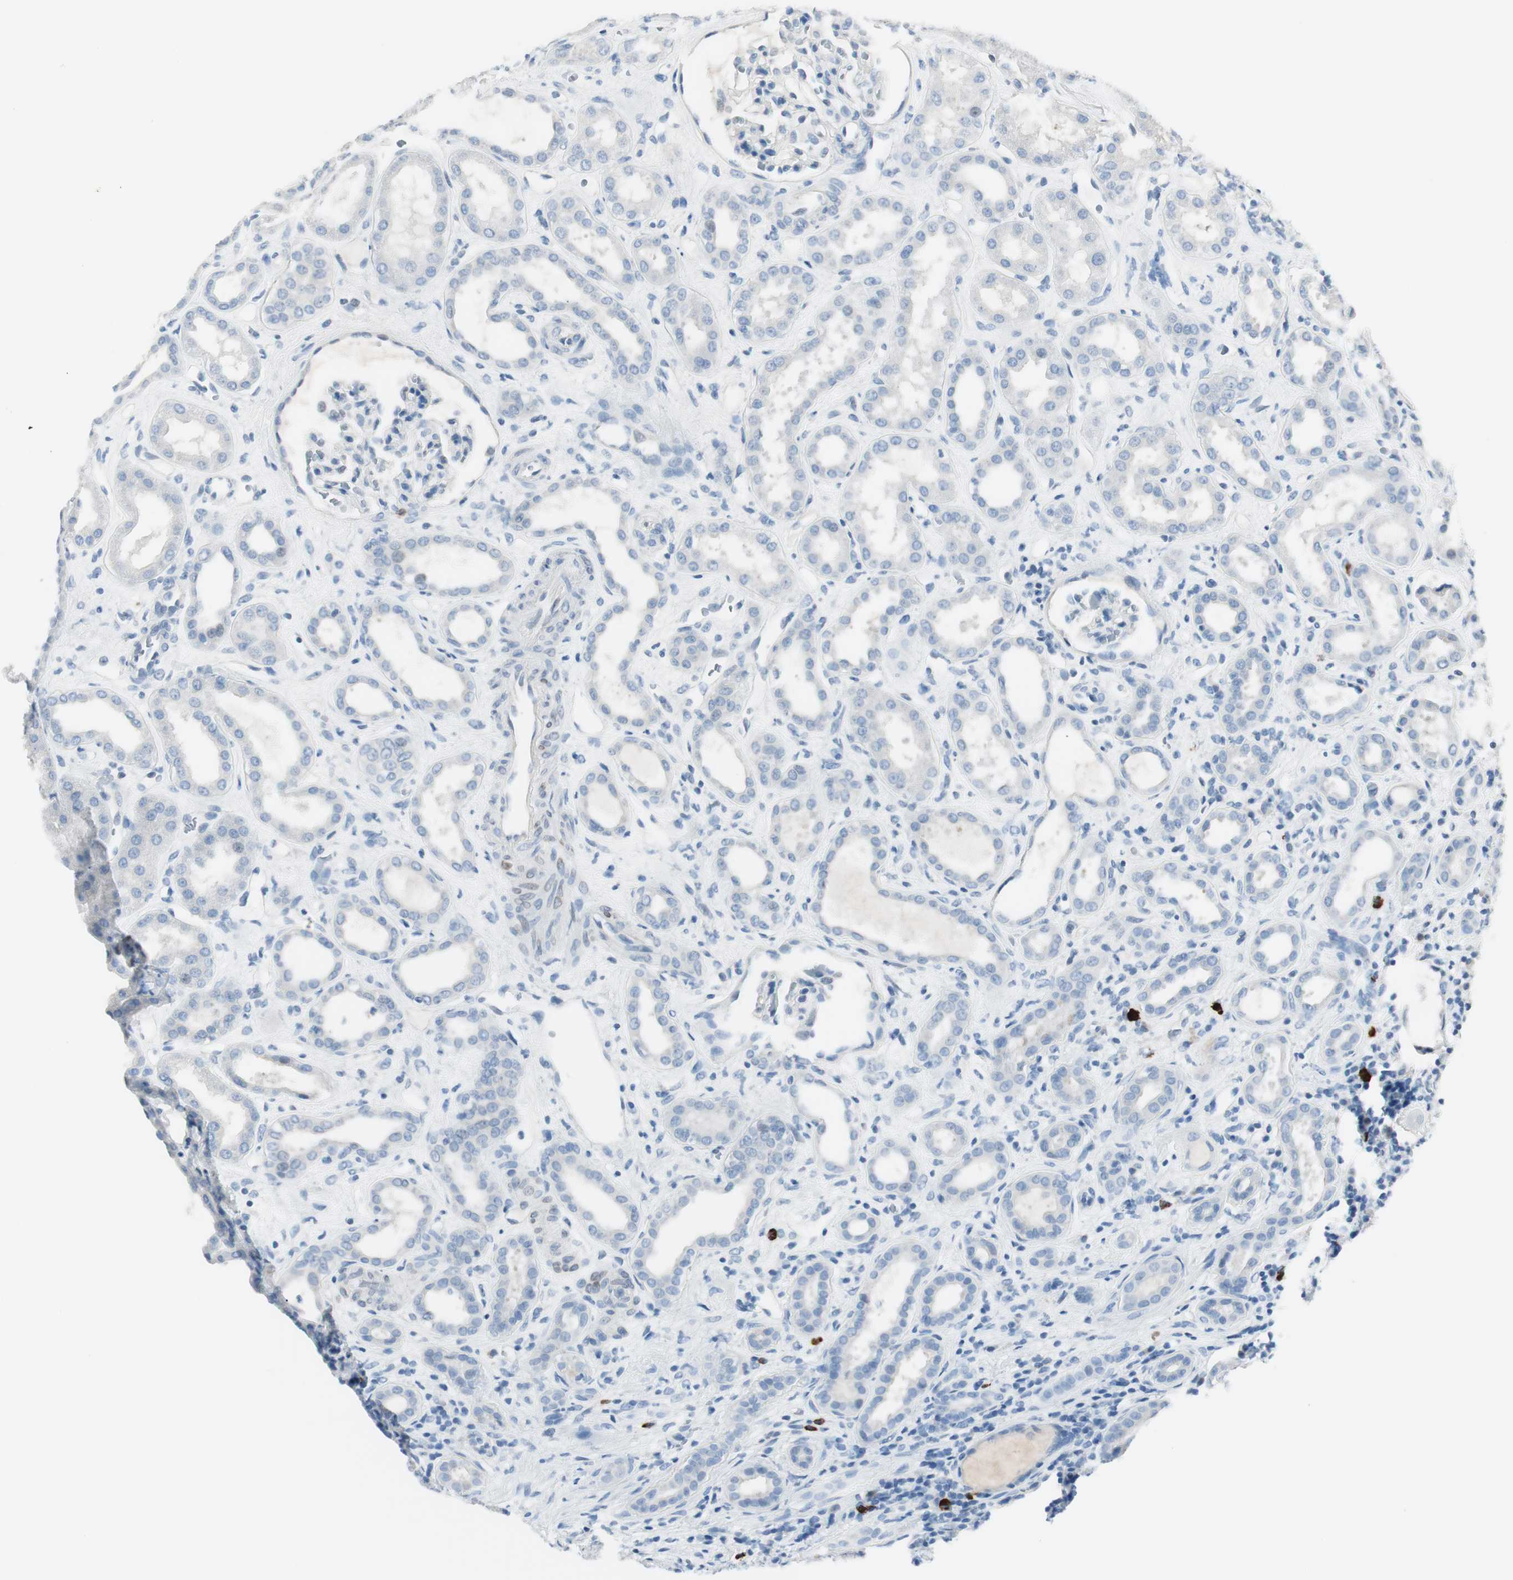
{"staining": {"intensity": "negative", "quantity": "none", "location": "none"}, "tissue": "kidney", "cell_type": "Cells in glomeruli", "image_type": "normal", "snomed": [{"axis": "morphology", "description": "Normal tissue, NOS"}, {"axis": "topography", "description": "Kidney"}], "caption": "An immunohistochemistry (IHC) micrograph of normal kidney is shown. There is no staining in cells in glomeruli of kidney. Brightfield microscopy of immunohistochemistry stained with DAB (3,3'-diaminobenzidine) (brown) and hematoxylin (blue), captured at high magnification.", "gene": "DLG4", "patient": {"sex": "male", "age": 59}}